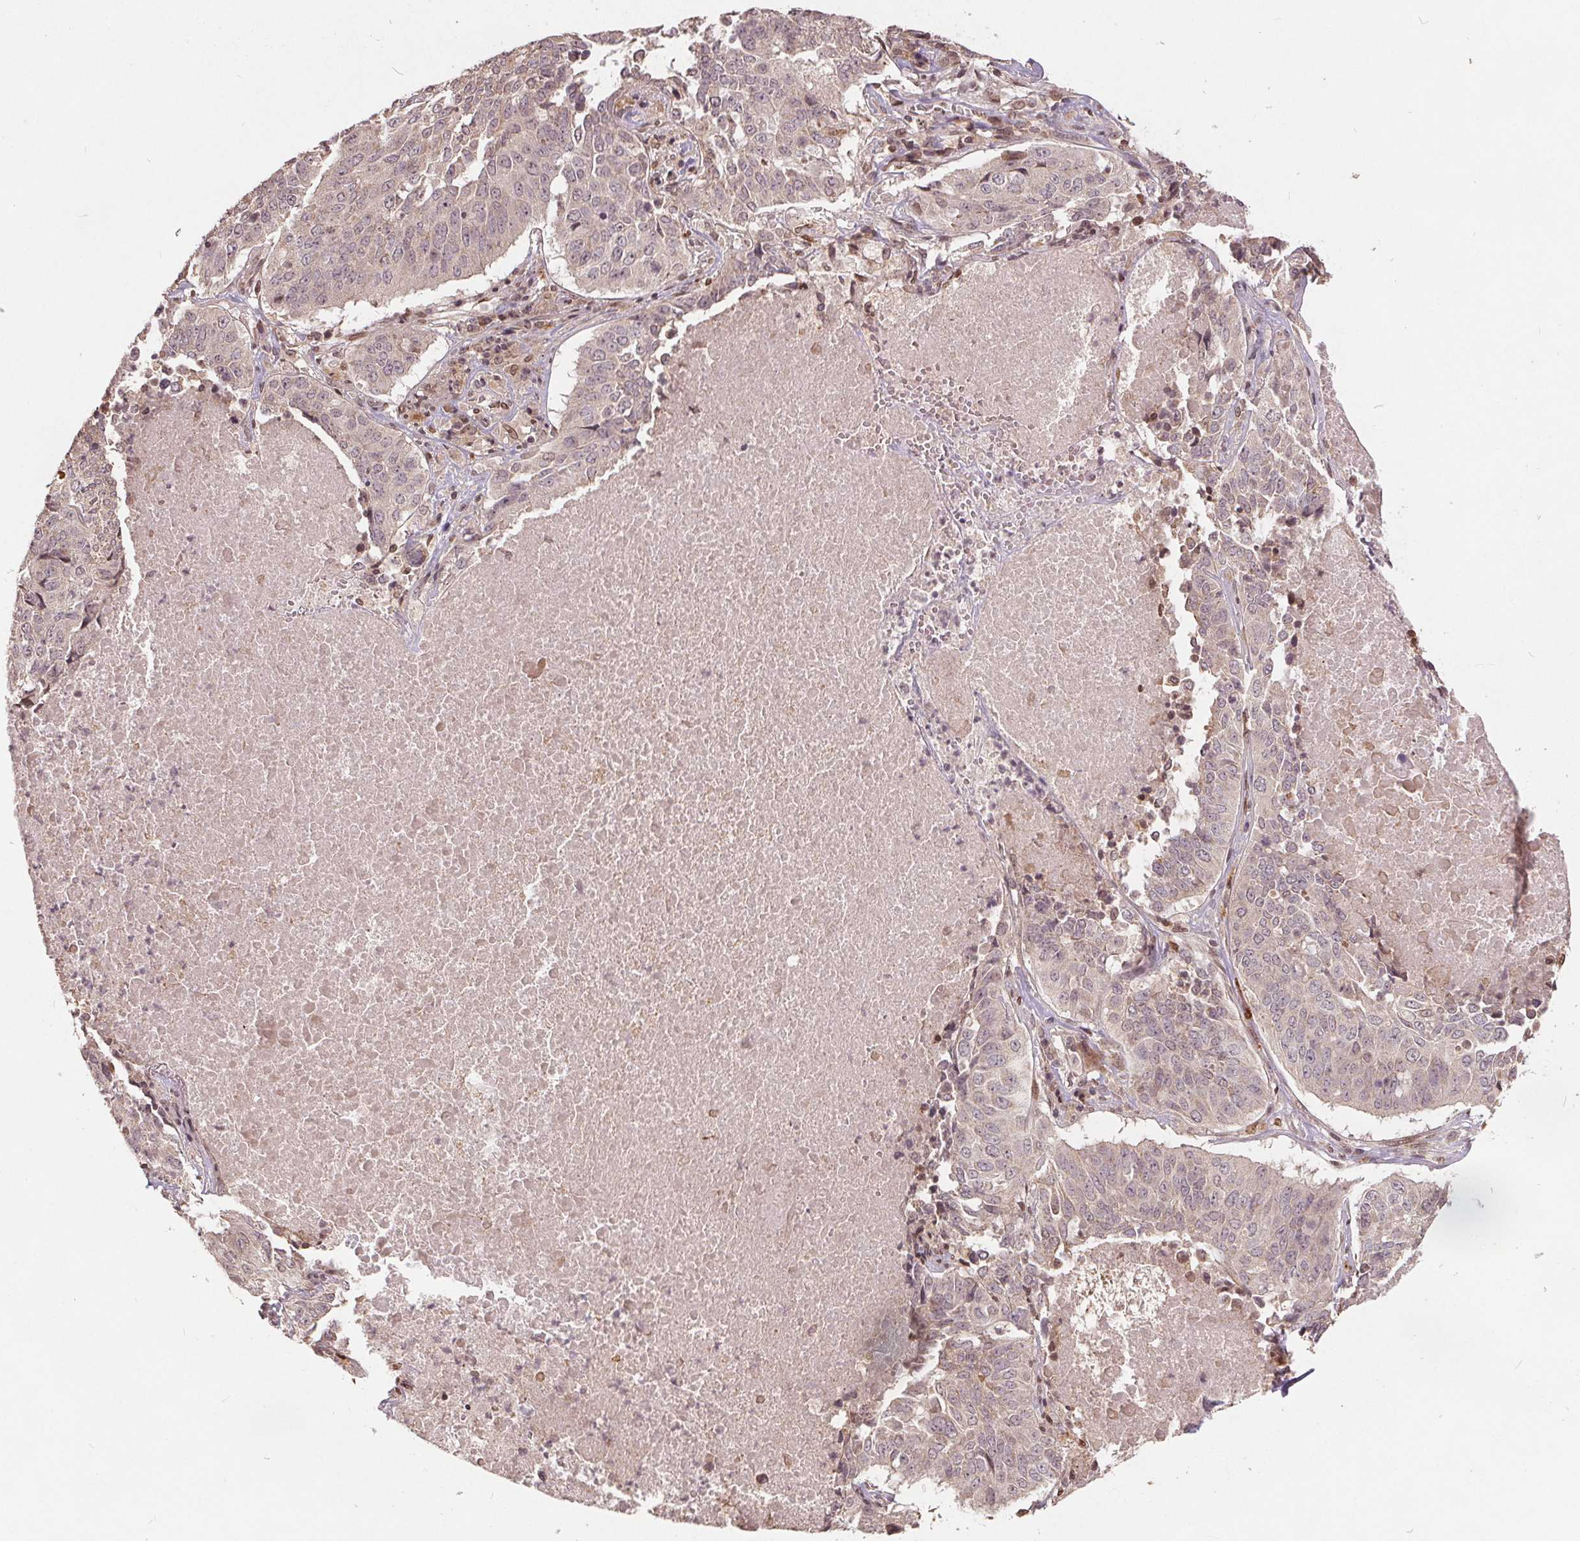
{"staining": {"intensity": "negative", "quantity": "none", "location": "none"}, "tissue": "lung cancer", "cell_type": "Tumor cells", "image_type": "cancer", "snomed": [{"axis": "morphology", "description": "Normal tissue, NOS"}, {"axis": "morphology", "description": "Squamous cell carcinoma, NOS"}, {"axis": "topography", "description": "Bronchus"}, {"axis": "topography", "description": "Lung"}], "caption": "Immunohistochemistry (IHC) of human squamous cell carcinoma (lung) demonstrates no expression in tumor cells.", "gene": "HIF1AN", "patient": {"sex": "male", "age": 64}}